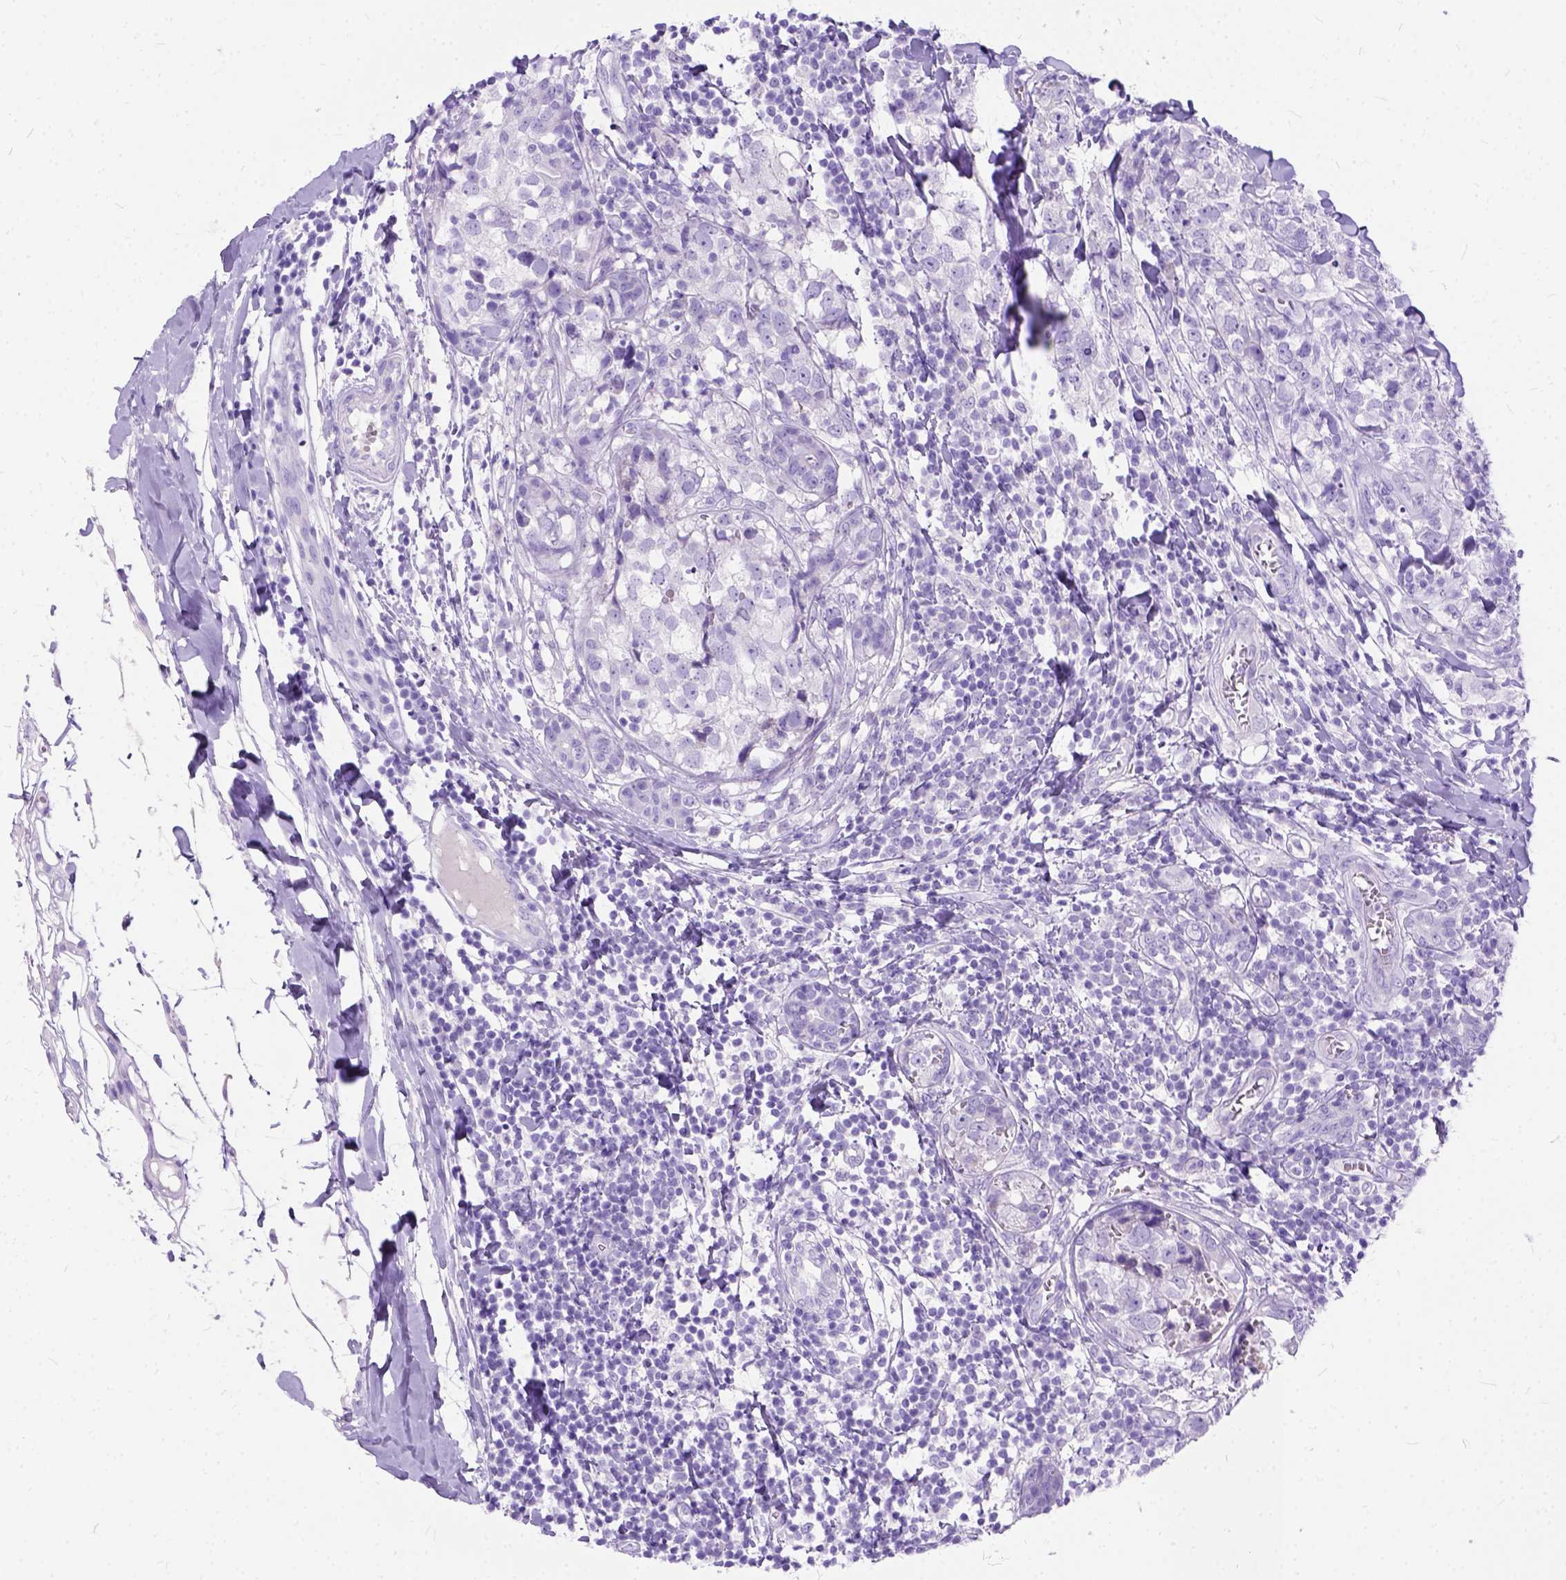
{"staining": {"intensity": "negative", "quantity": "none", "location": "none"}, "tissue": "breast cancer", "cell_type": "Tumor cells", "image_type": "cancer", "snomed": [{"axis": "morphology", "description": "Duct carcinoma"}, {"axis": "topography", "description": "Breast"}], "caption": "Tumor cells show no significant expression in infiltrating ductal carcinoma (breast).", "gene": "C1QTNF3", "patient": {"sex": "female", "age": 30}}